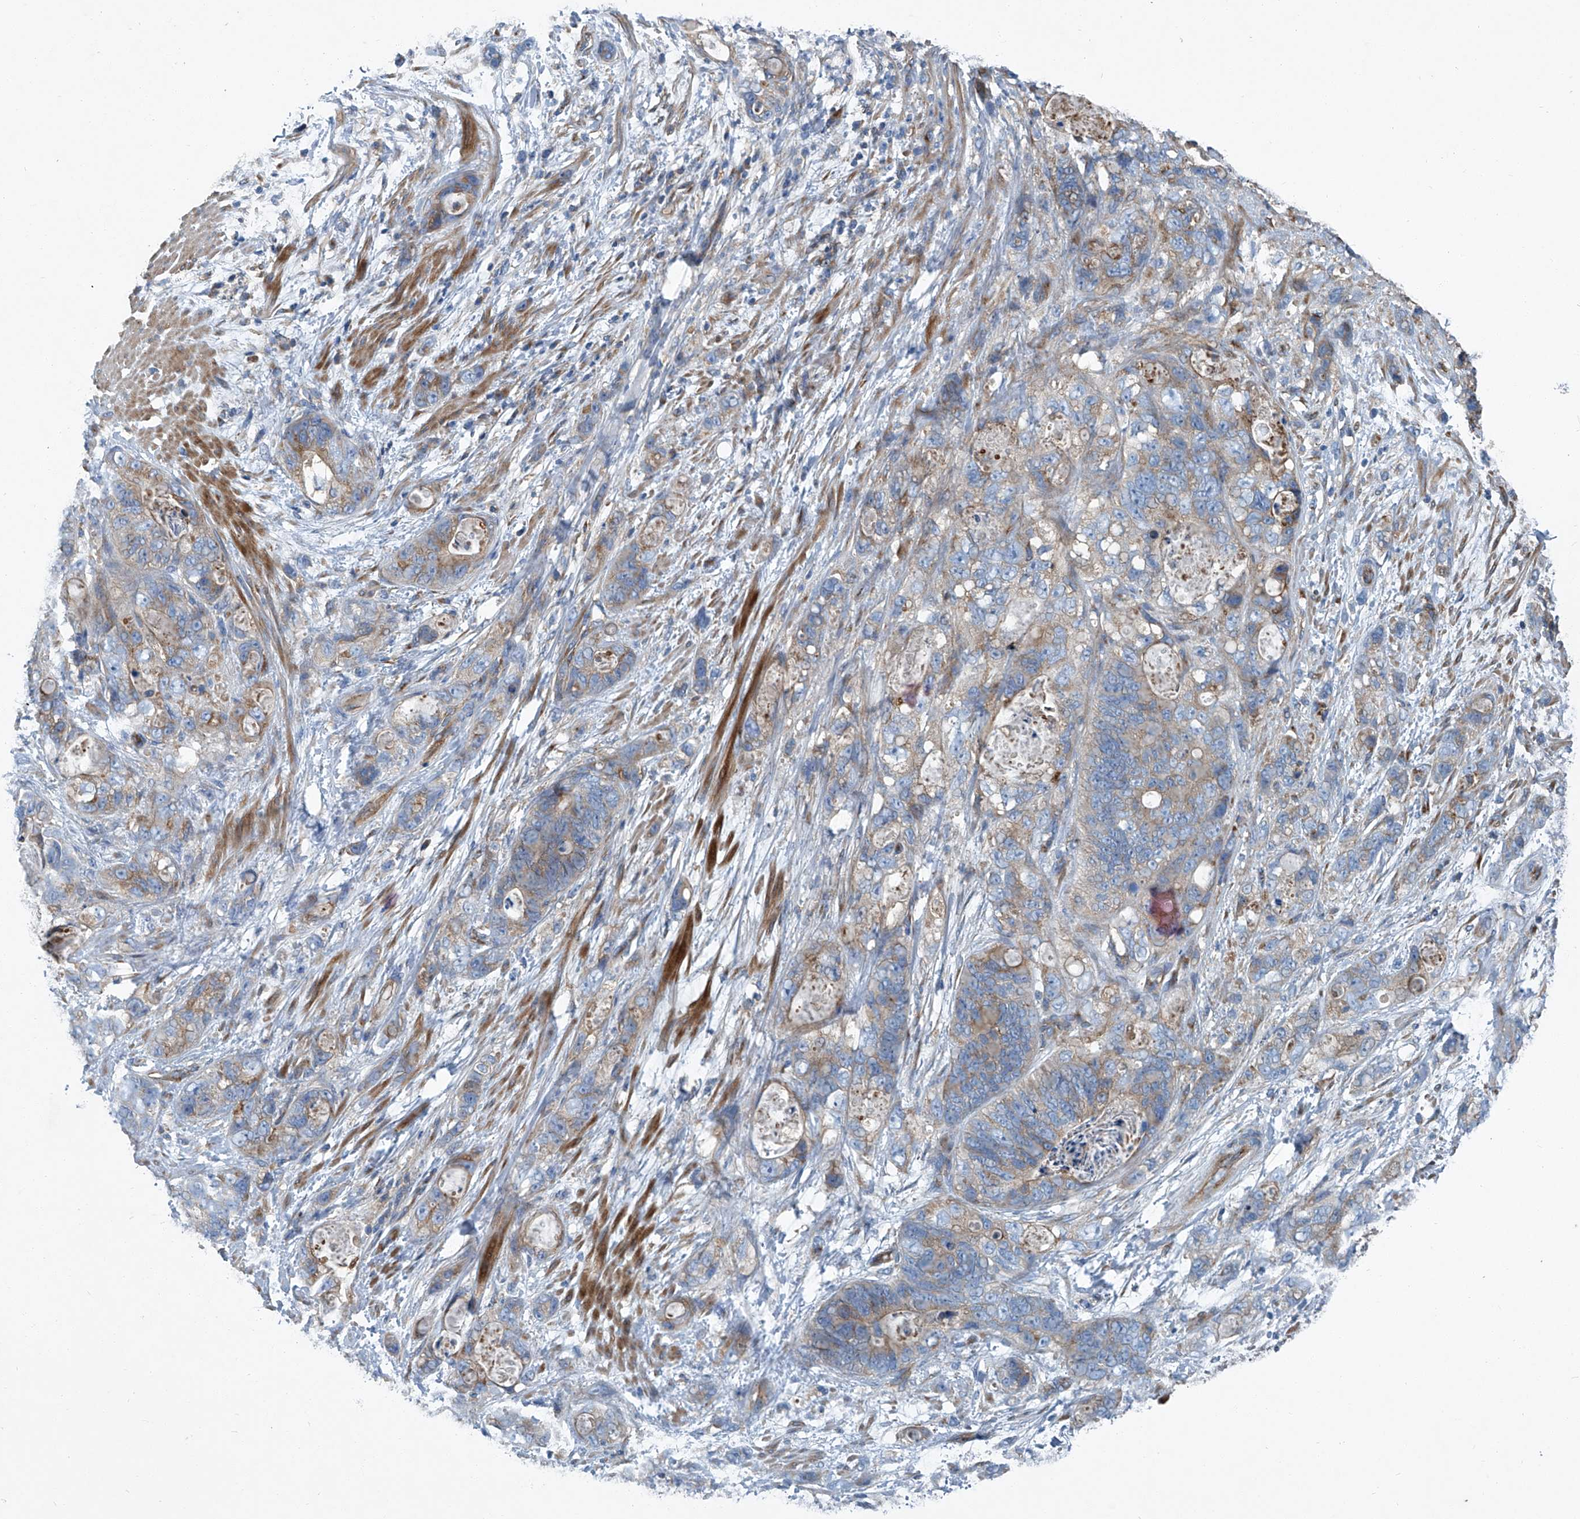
{"staining": {"intensity": "weak", "quantity": "25%-75%", "location": "cytoplasmic/membranous"}, "tissue": "stomach cancer", "cell_type": "Tumor cells", "image_type": "cancer", "snomed": [{"axis": "morphology", "description": "Normal tissue, NOS"}, {"axis": "morphology", "description": "Adenocarcinoma, NOS"}, {"axis": "topography", "description": "Stomach"}], "caption": "This histopathology image displays IHC staining of human stomach cancer, with low weak cytoplasmic/membranous expression in approximately 25%-75% of tumor cells.", "gene": "PIGH", "patient": {"sex": "female", "age": 89}}